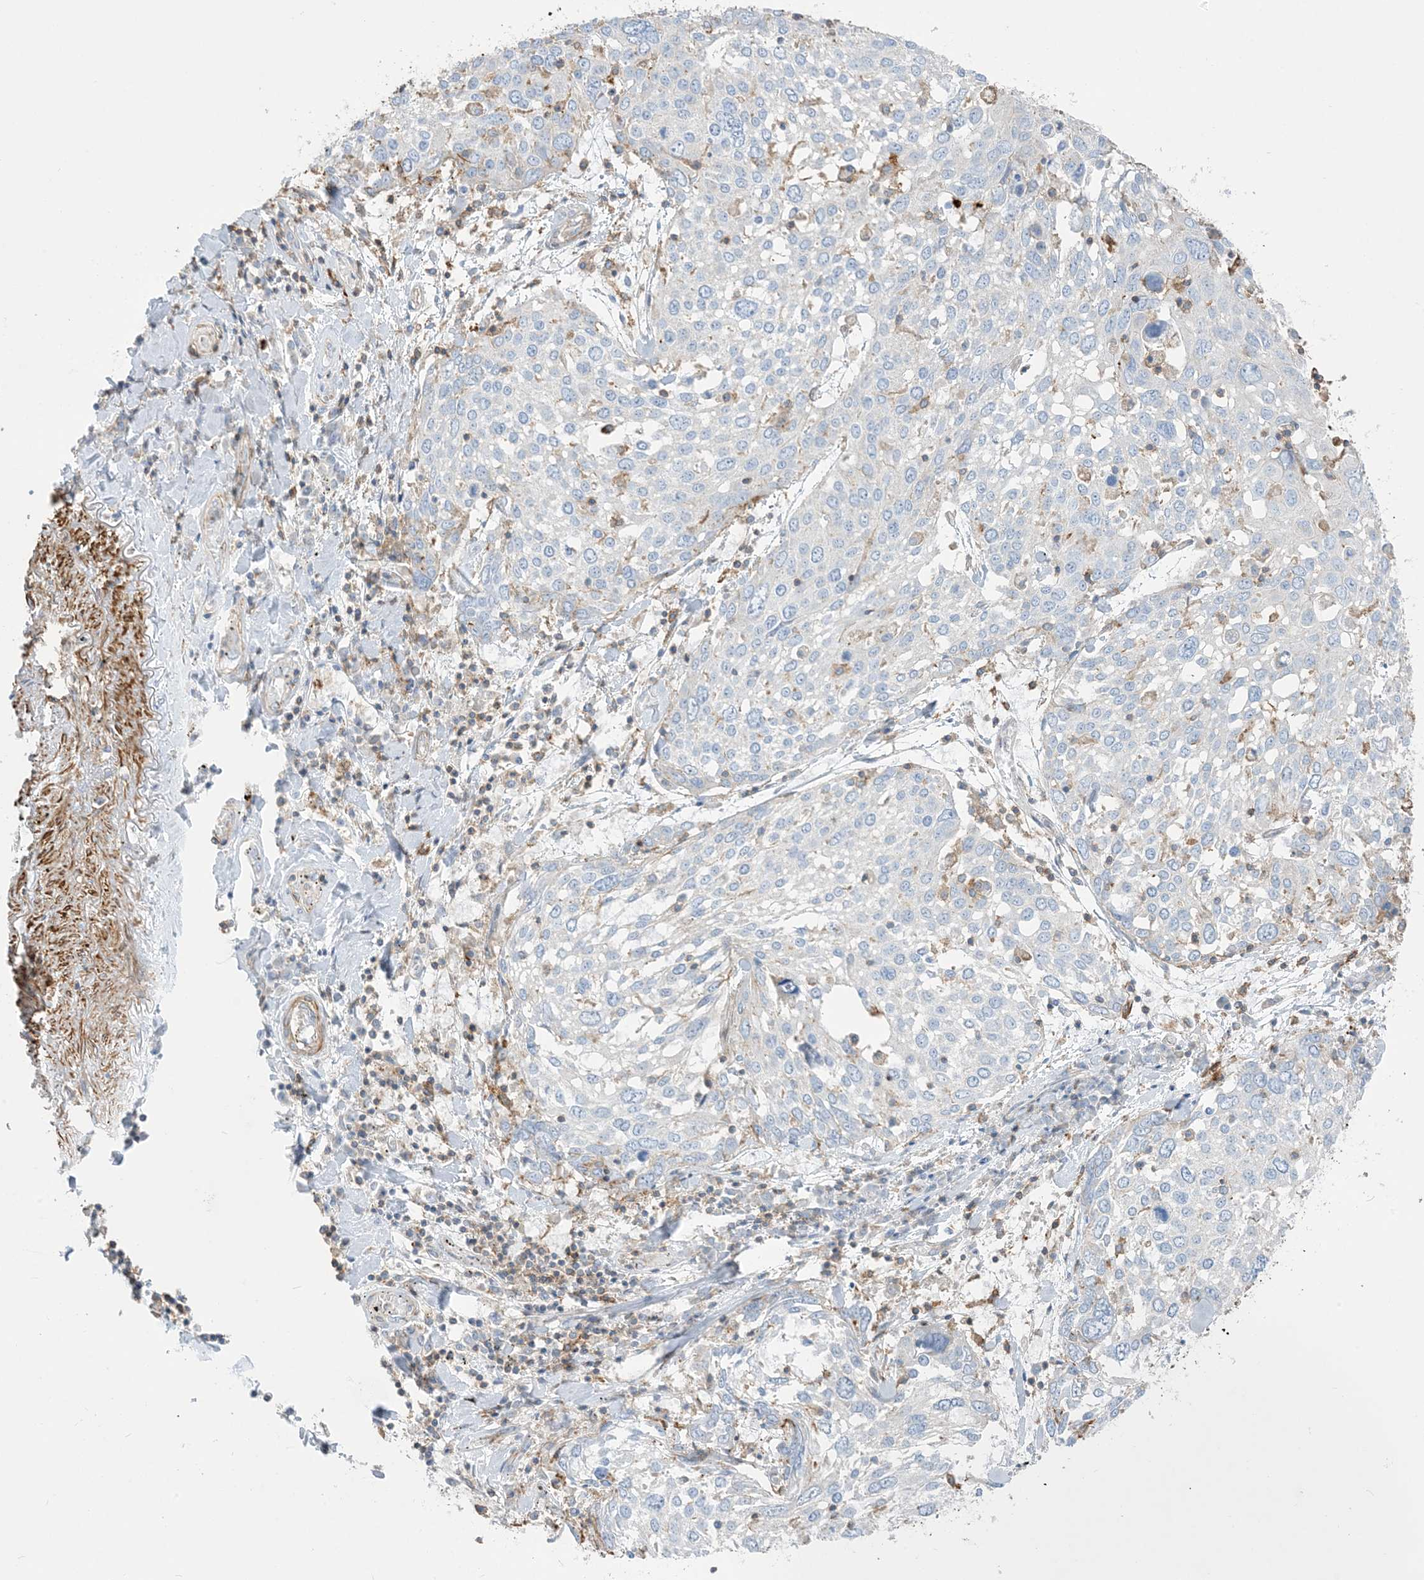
{"staining": {"intensity": "negative", "quantity": "none", "location": "none"}, "tissue": "lung cancer", "cell_type": "Tumor cells", "image_type": "cancer", "snomed": [{"axis": "morphology", "description": "Squamous cell carcinoma, NOS"}, {"axis": "topography", "description": "Lung"}], "caption": "Immunohistochemistry of lung squamous cell carcinoma exhibits no positivity in tumor cells.", "gene": "GTF3C2", "patient": {"sex": "male", "age": 65}}